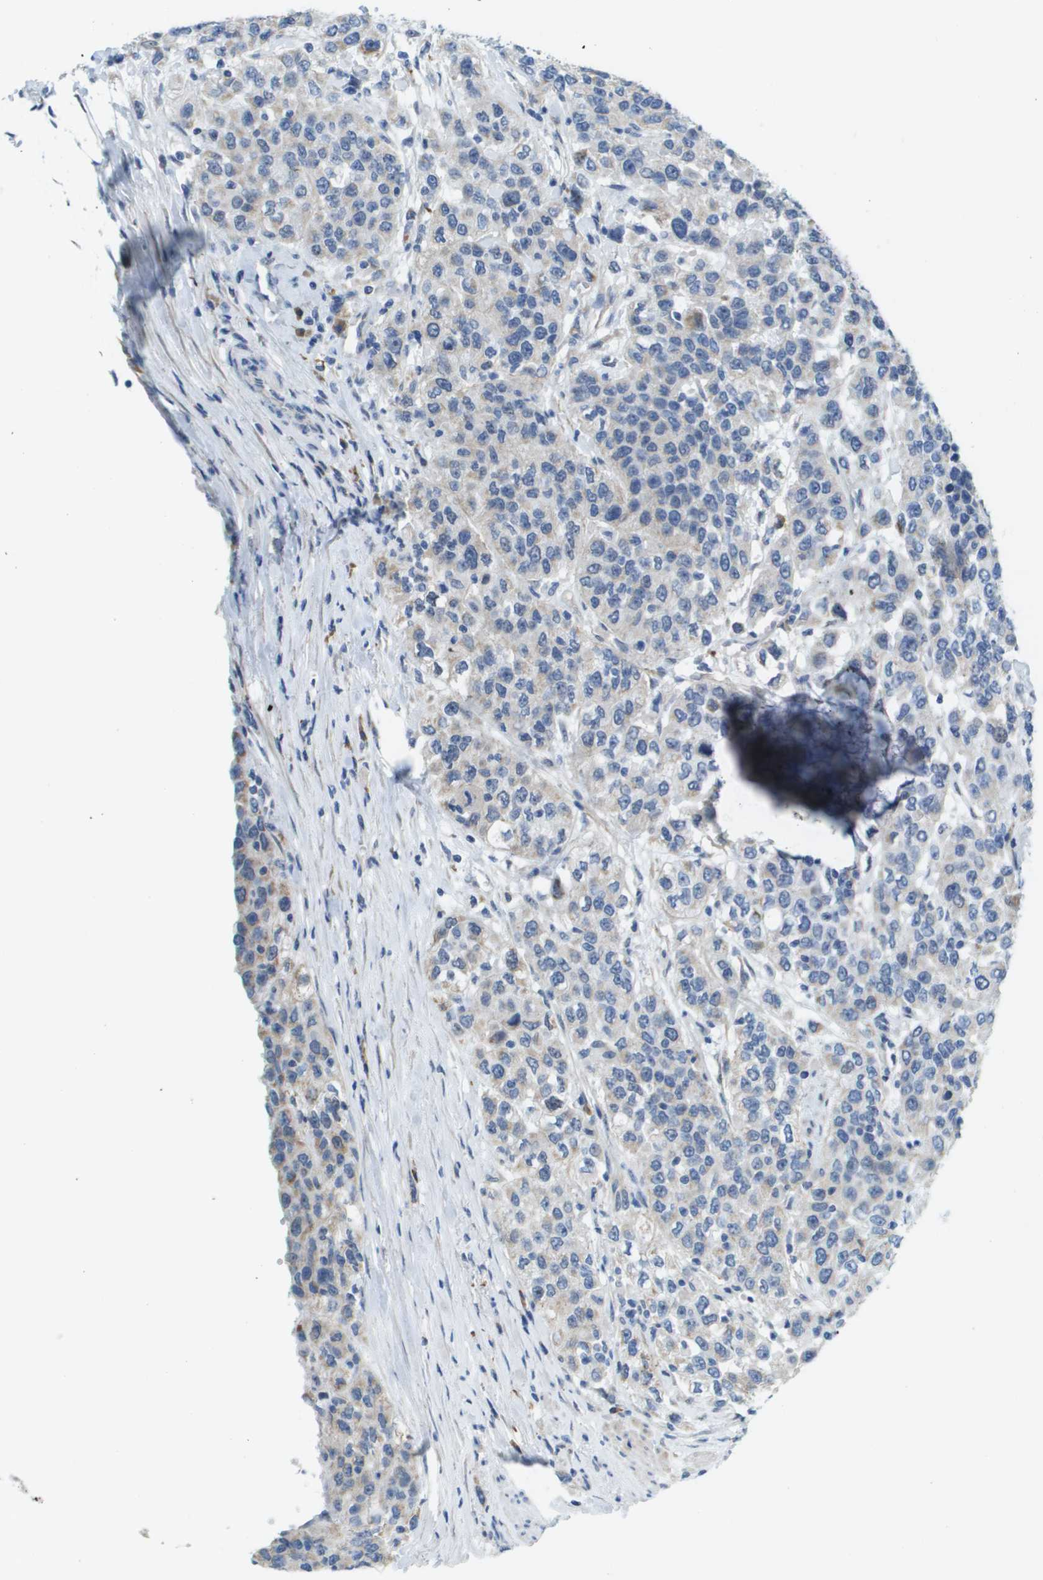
{"staining": {"intensity": "weak", "quantity": "<25%", "location": "cytoplasmic/membranous"}, "tissue": "urothelial cancer", "cell_type": "Tumor cells", "image_type": "cancer", "snomed": [{"axis": "morphology", "description": "Urothelial carcinoma, High grade"}, {"axis": "topography", "description": "Urinary bladder"}], "caption": "DAB (3,3'-diaminobenzidine) immunohistochemical staining of high-grade urothelial carcinoma demonstrates no significant expression in tumor cells. The staining is performed using DAB (3,3'-diaminobenzidine) brown chromogen with nuclei counter-stained in using hematoxylin.", "gene": "SDC1", "patient": {"sex": "female", "age": 80}}